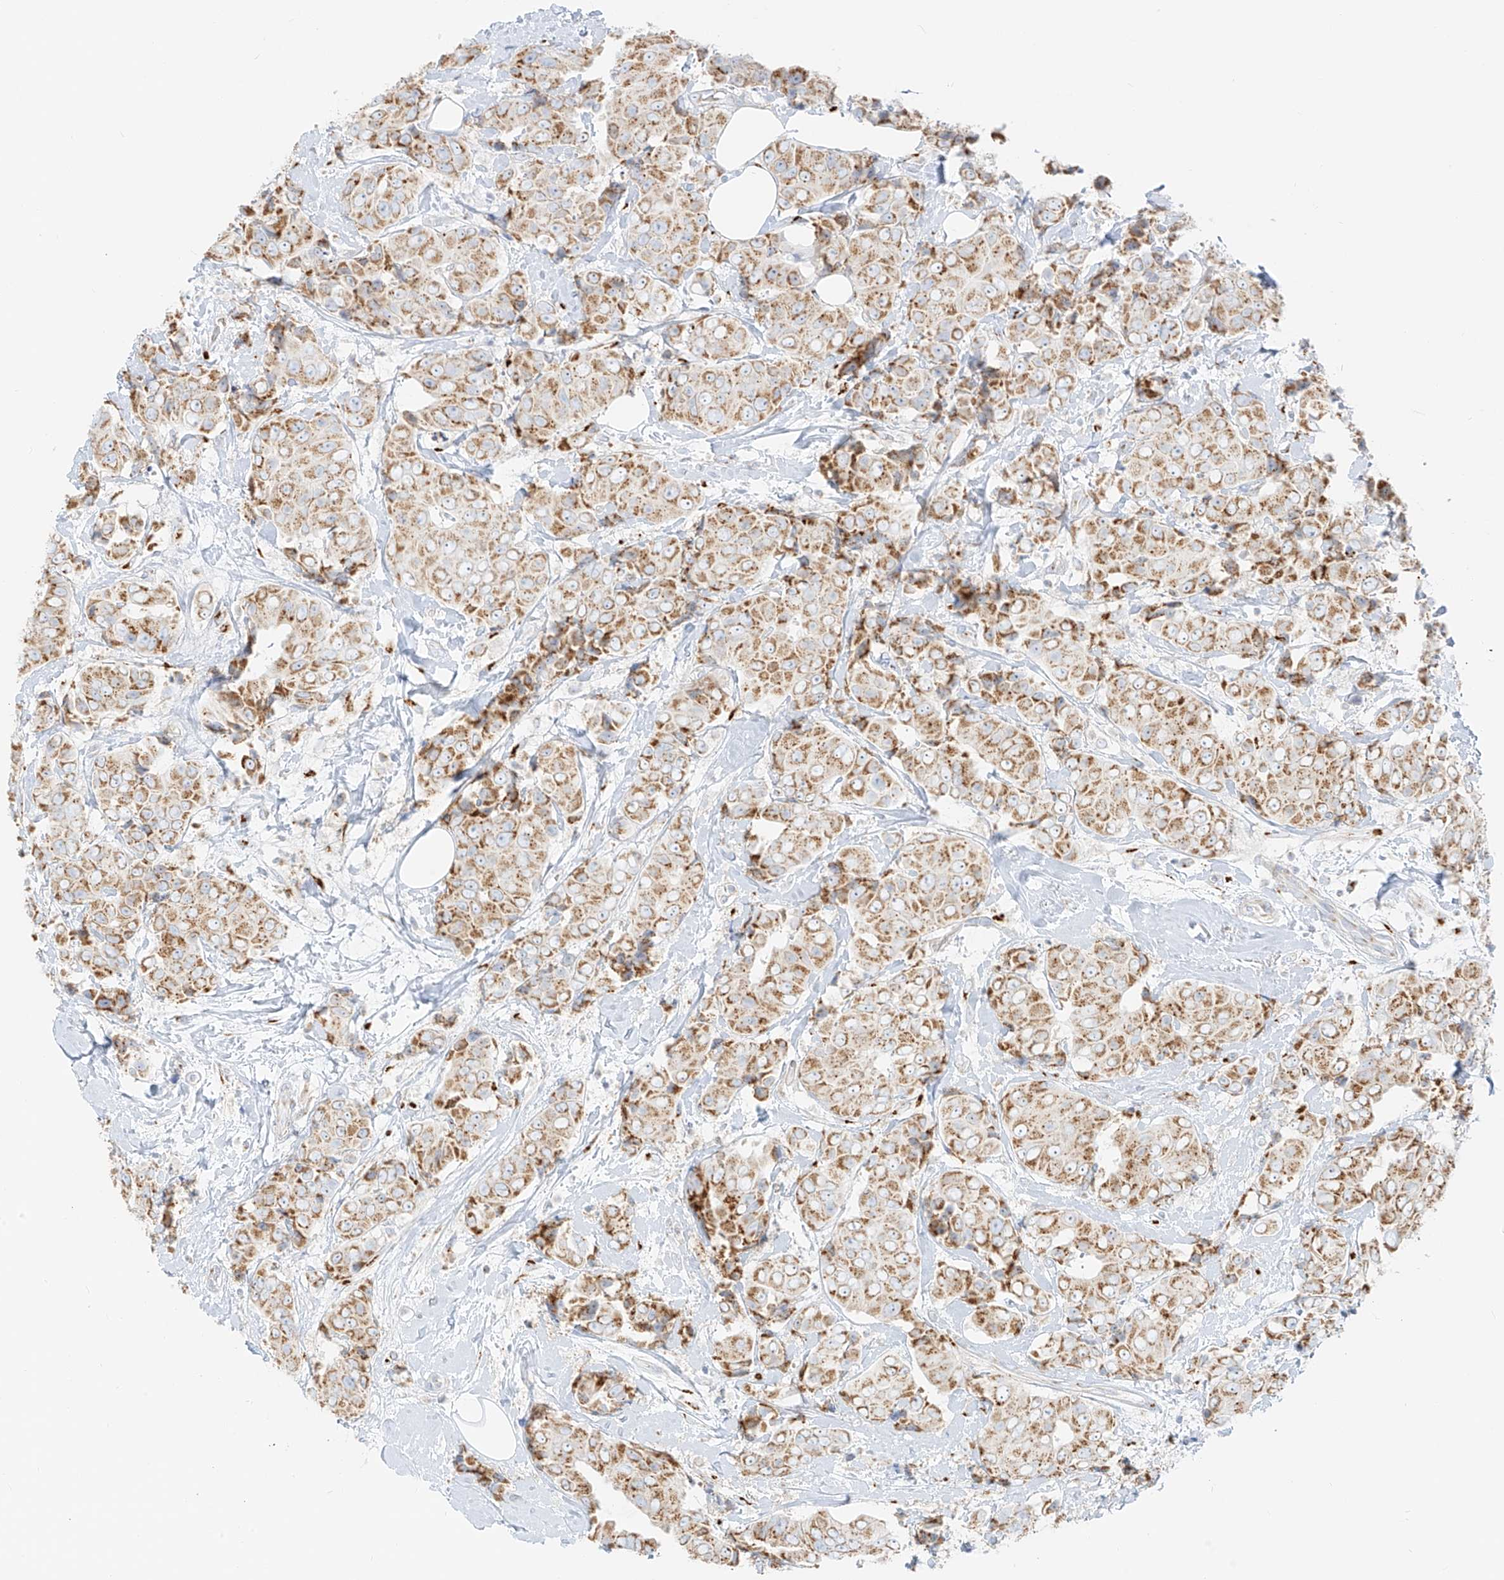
{"staining": {"intensity": "moderate", "quantity": ">75%", "location": "cytoplasmic/membranous"}, "tissue": "breast cancer", "cell_type": "Tumor cells", "image_type": "cancer", "snomed": [{"axis": "morphology", "description": "Normal tissue, NOS"}, {"axis": "morphology", "description": "Duct carcinoma"}, {"axis": "topography", "description": "Breast"}], "caption": "Immunohistochemistry (IHC) (DAB) staining of breast cancer demonstrates moderate cytoplasmic/membranous protein positivity in approximately >75% of tumor cells.", "gene": "TMEM87B", "patient": {"sex": "female", "age": 39}}